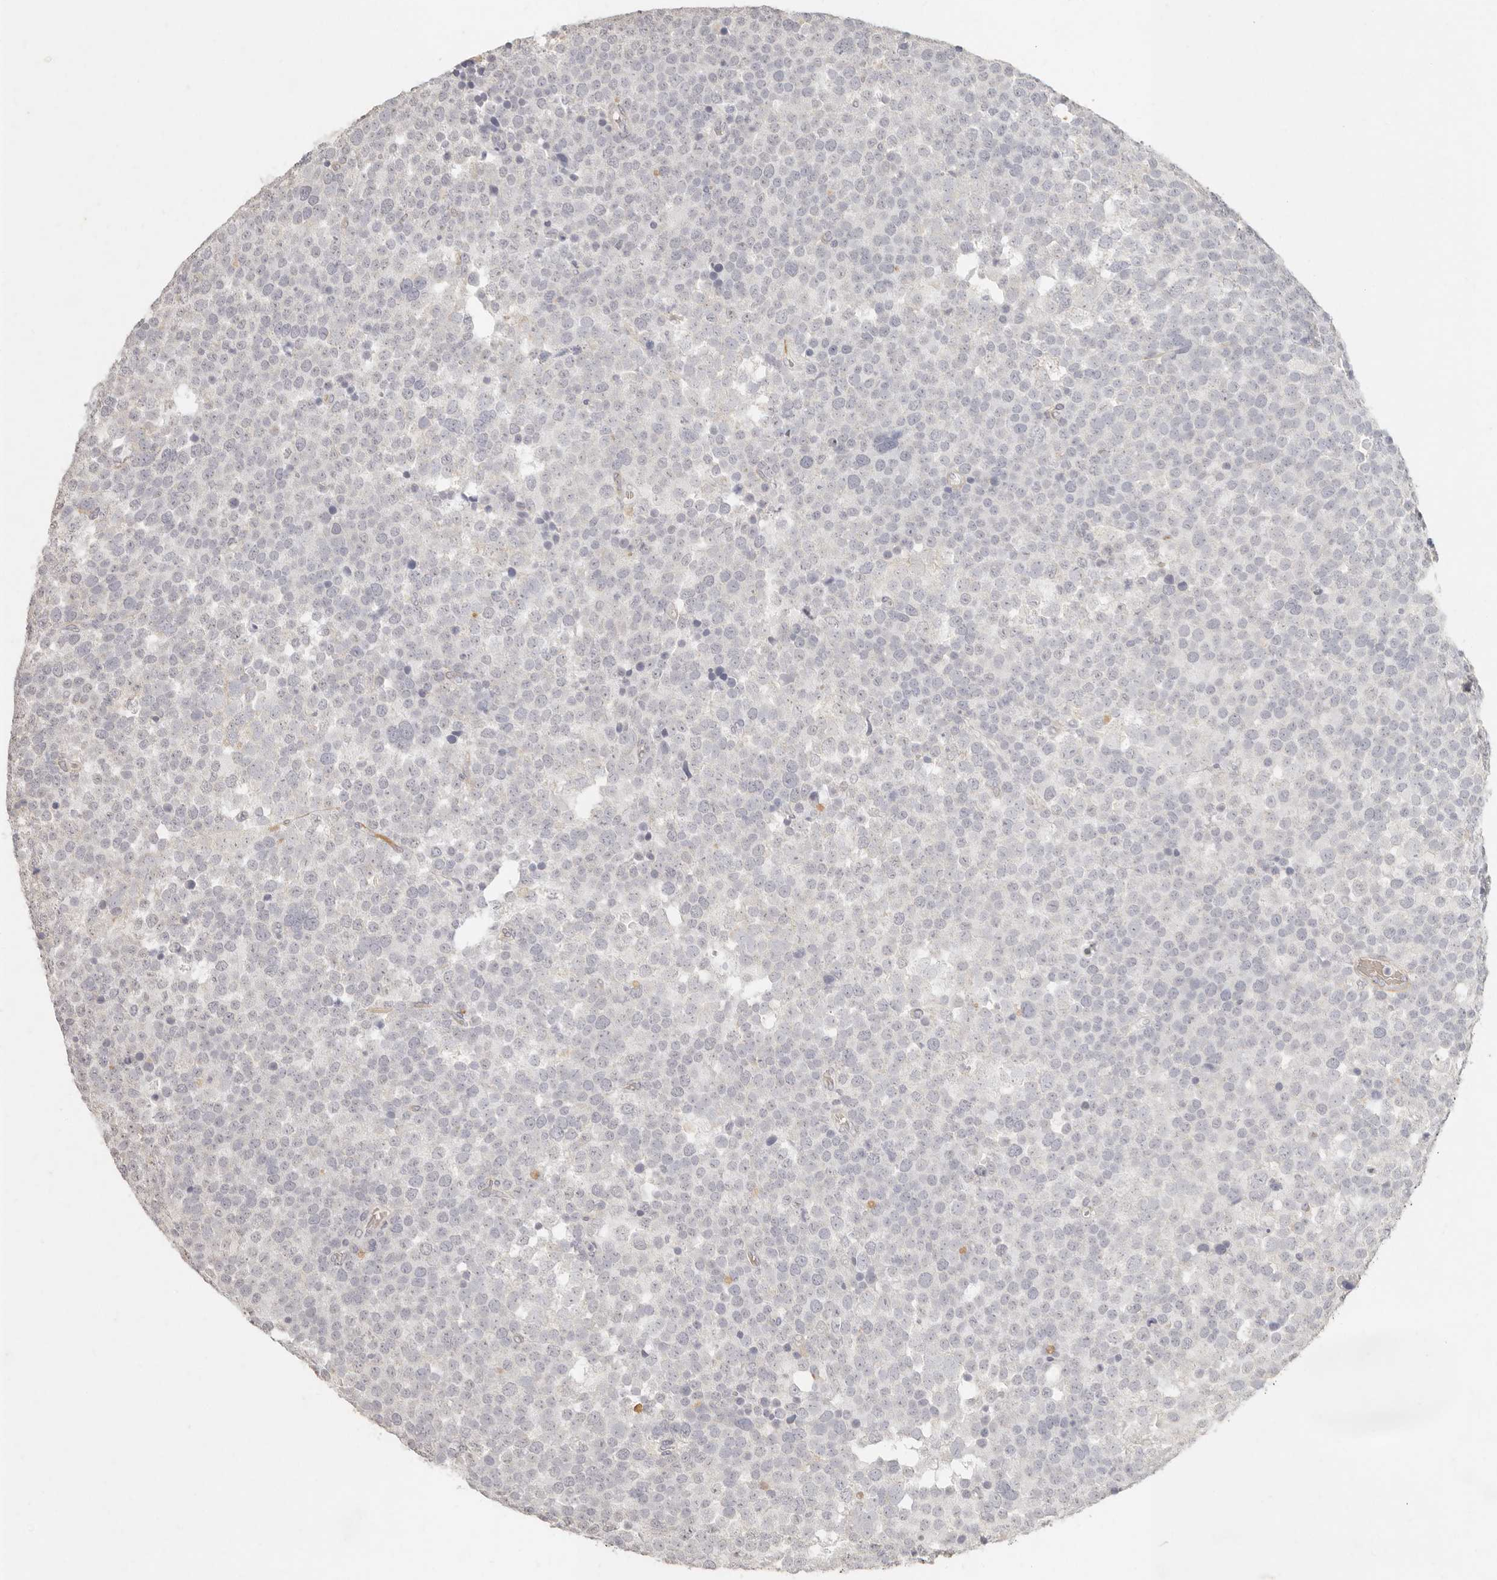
{"staining": {"intensity": "negative", "quantity": "none", "location": "none"}, "tissue": "testis cancer", "cell_type": "Tumor cells", "image_type": "cancer", "snomed": [{"axis": "morphology", "description": "Seminoma, NOS"}, {"axis": "topography", "description": "Testis"}], "caption": "DAB immunohistochemical staining of testis cancer shows no significant staining in tumor cells.", "gene": "NIBAN1", "patient": {"sex": "male", "age": 71}}